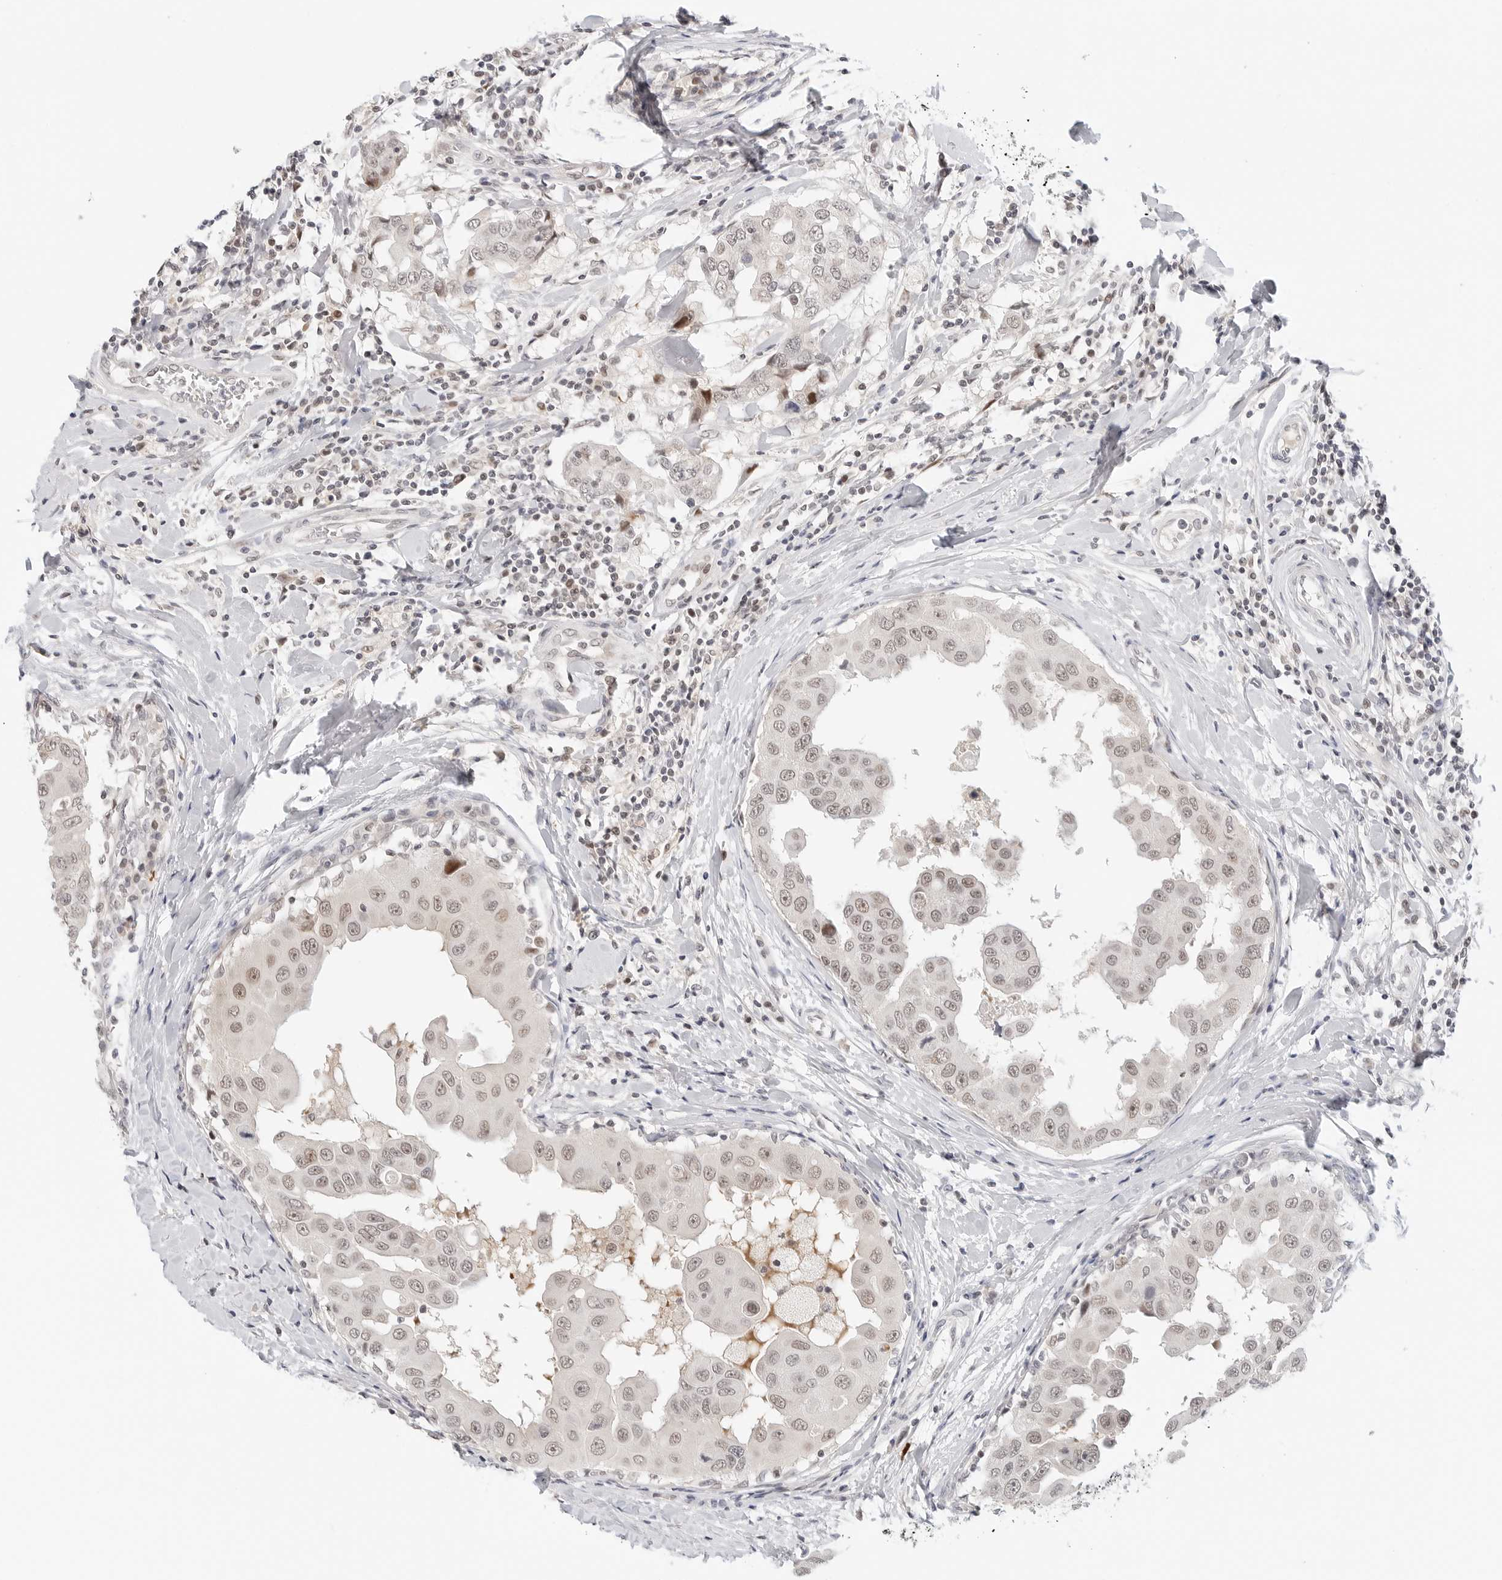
{"staining": {"intensity": "weak", "quantity": ">75%", "location": "nuclear"}, "tissue": "breast cancer", "cell_type": "Tumor cells", "image_type": "cancer", "snomed": [{"axis": "morphology", "description": "Duct carcinoma"}, {"axis": "topography", "description": "Breast"}], "caption": "Breast cancer (invasive ductal carcinoma) stained for a protein demonstrates weak nuclear positivity in tumor cells.", "gene": "TSEN2", "patient": {"sex": "female", "age": 27}}